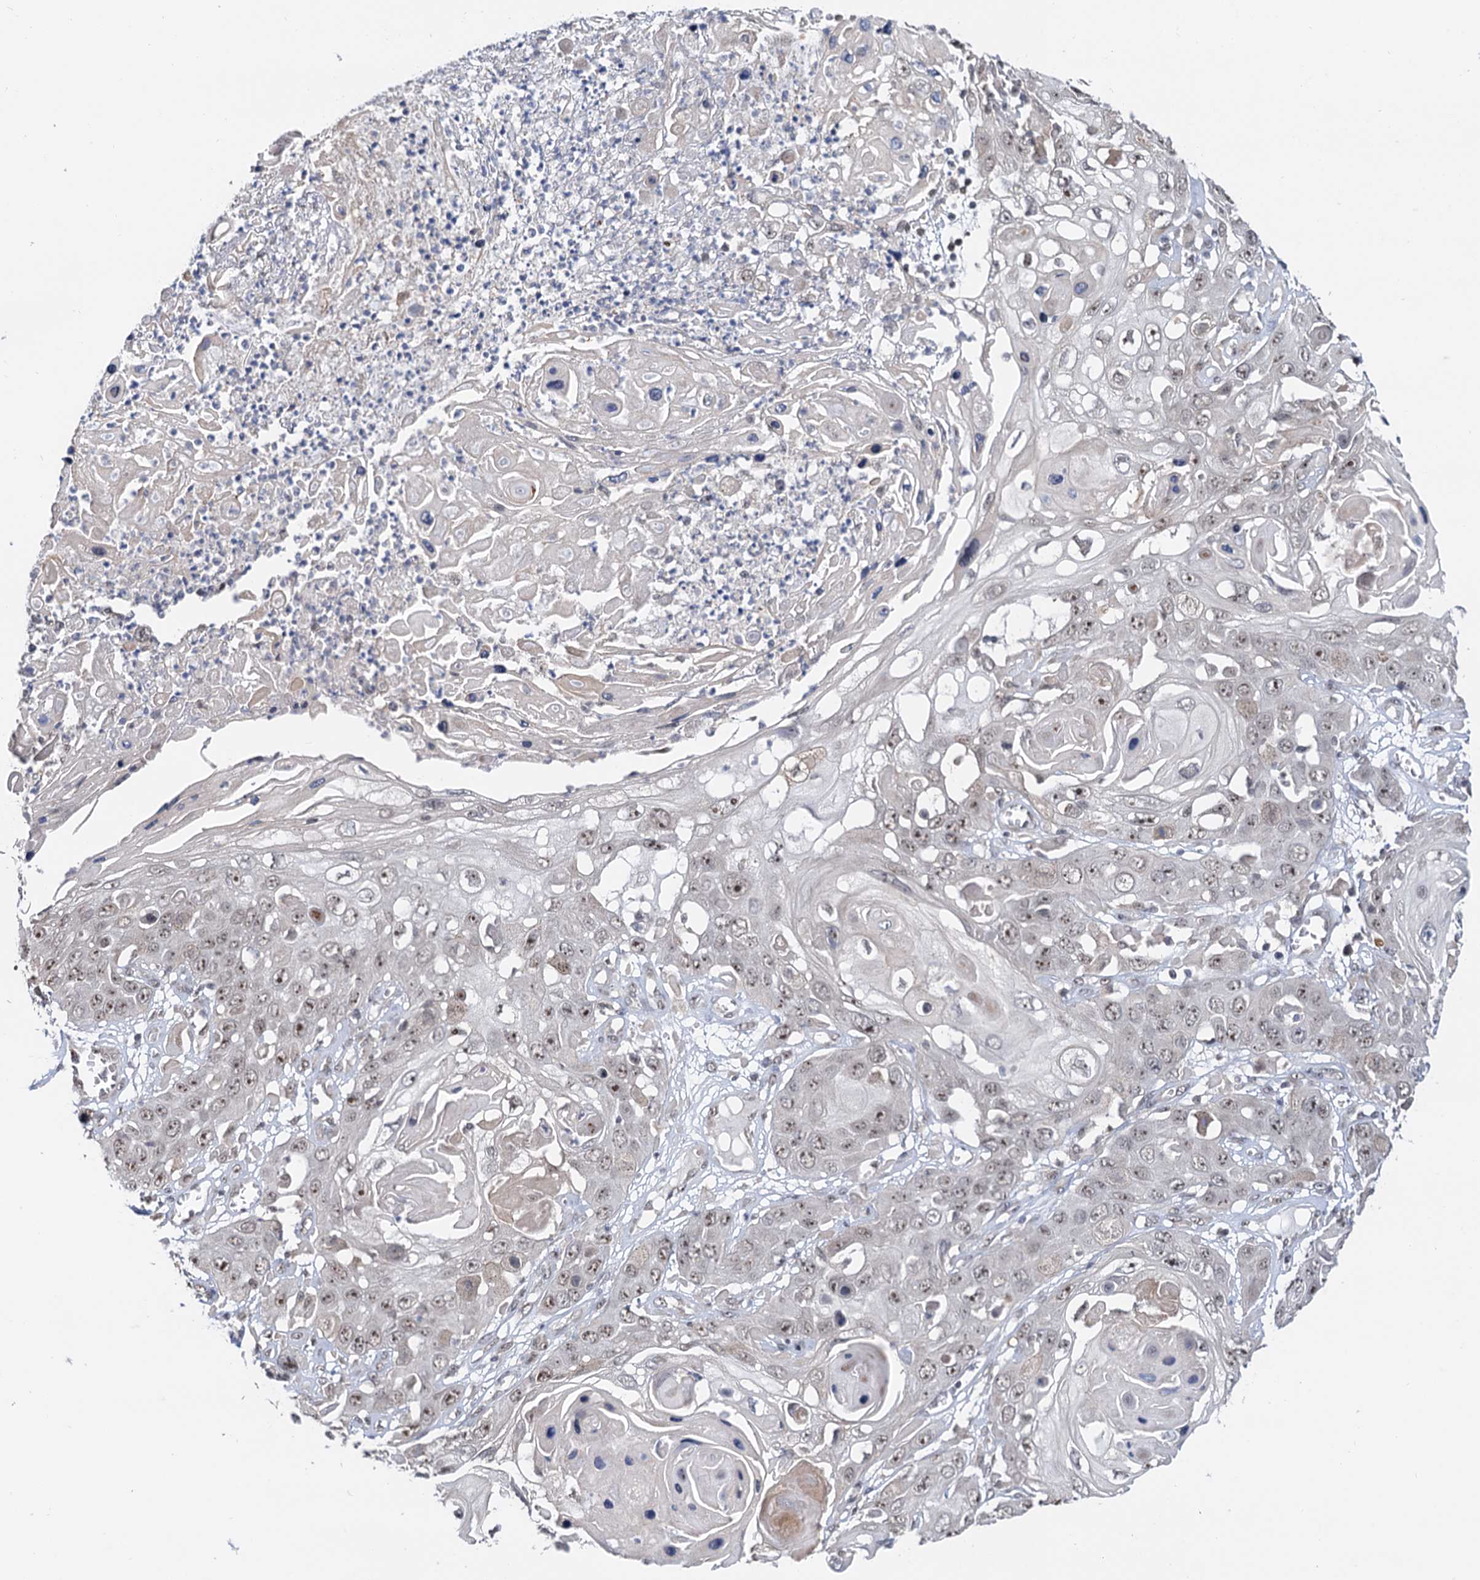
{"staining": {"intensity": "moderate", "quantity": ">75%", "location": "nuclear"}, "tissue": "skin cancer", "cell_type": "Tumor cells", "image_type": "cancer", "snomed": [{"axis": "morphology", "description": "Squamous cell carcinoma, NOS"}, {"axis": "topography", "description": "Skin"}], "caption": "Brown immunohistochemical staining in human skin cancer demonstrates moderate nuclear positivity in approximately >75% of tumor cells.", "gene": "NAT10", "patient": {"sex": "male", "age": 55}}